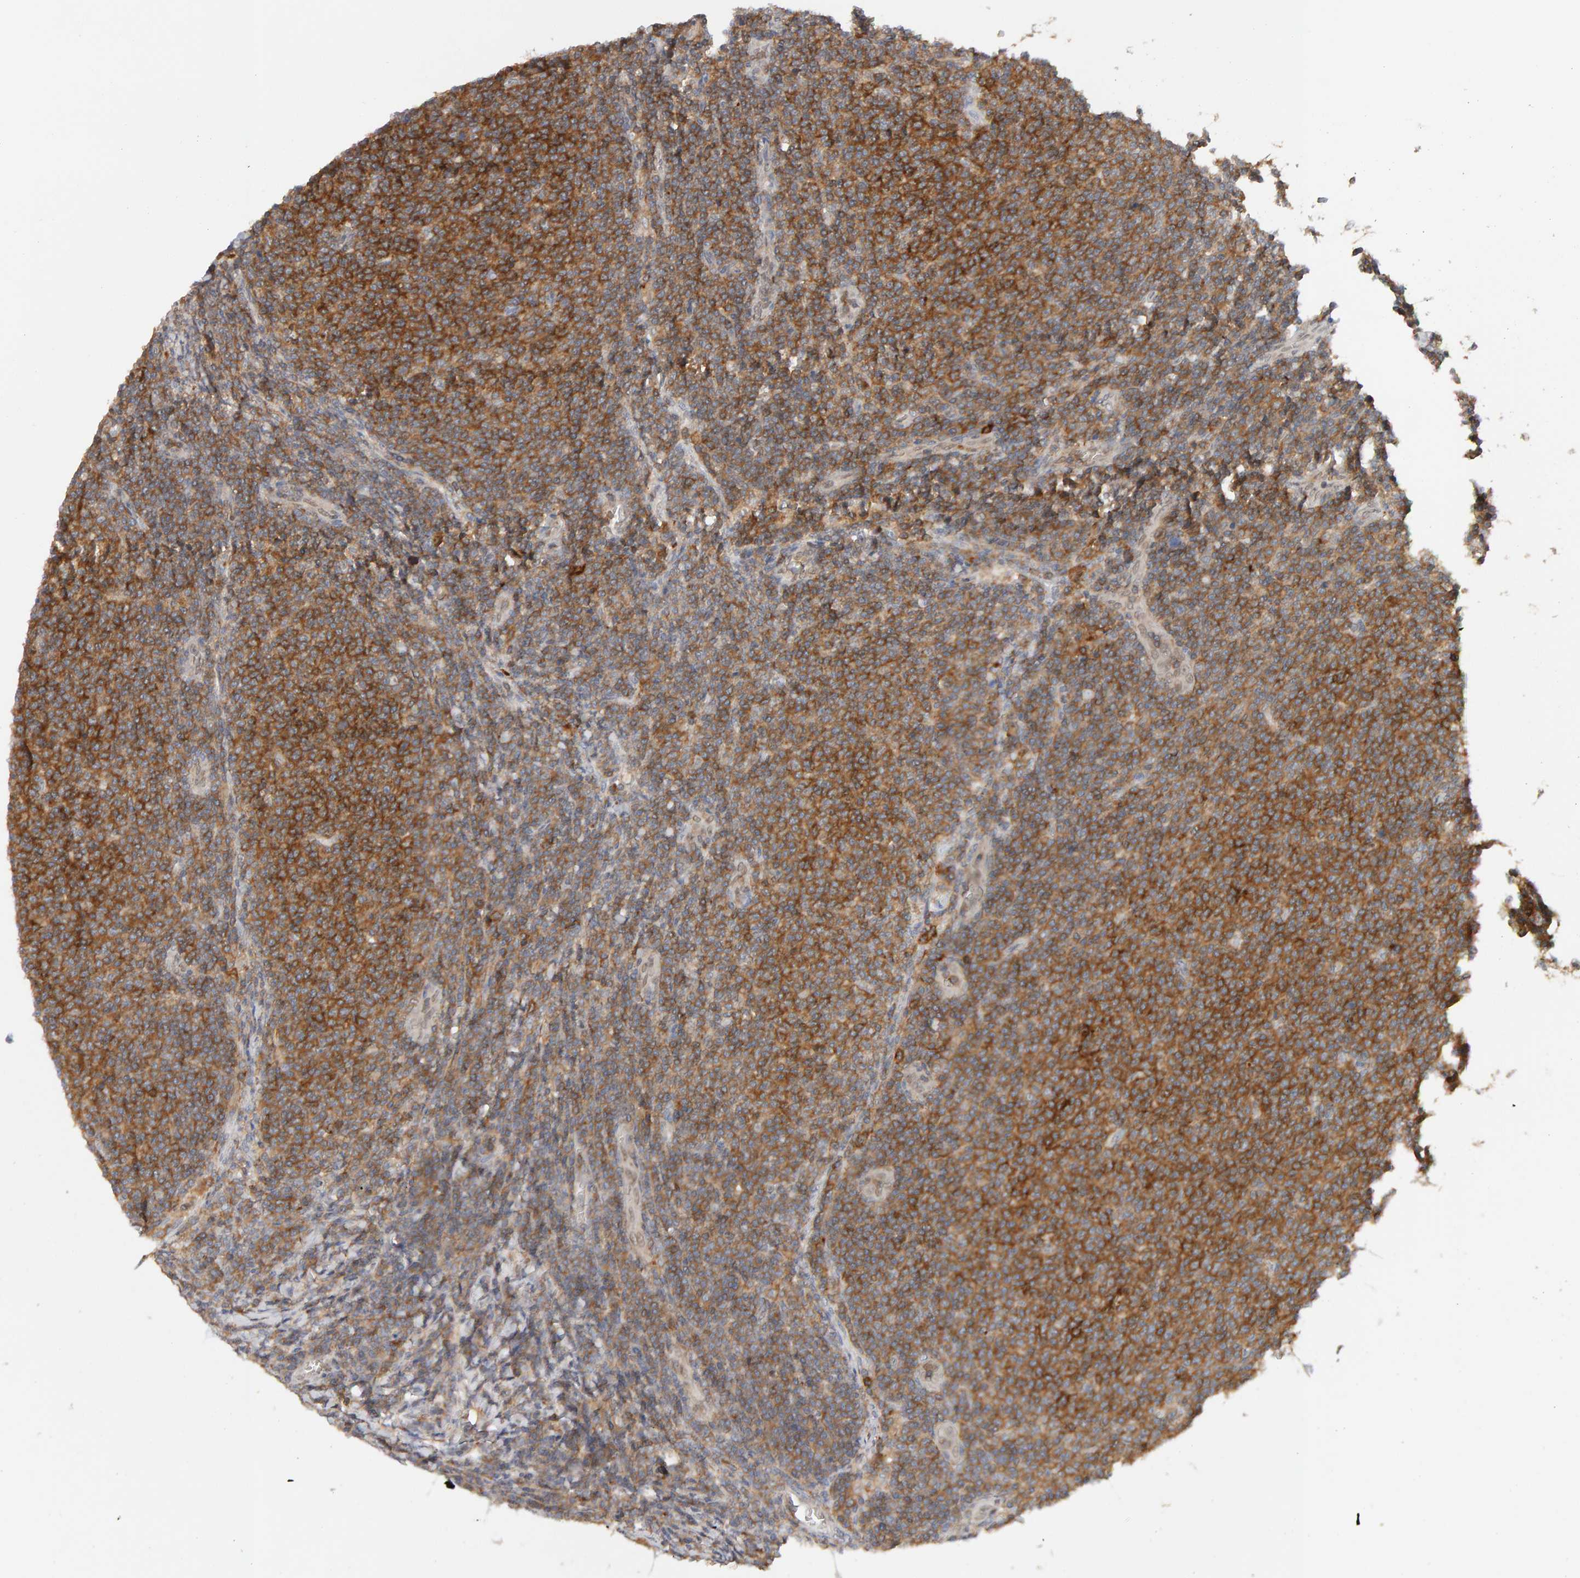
{"staining": {"intensity": "moderate", "quantity": ">75%", "location": "cytoplasmic/membranous"}, "tissue": "lymphoma", "cell_type": "Tumor cells", "image_type": "cancer", "snomed": [{"axis": "morphology", "description": "Malignant lymphoma, non-Hodgkin's type, Low grade"}, {"axis": "topography", "description": "Lymph node"}], "caption": "Immunohistochemical staining of lymphoma shows medium levels of moderate cytoplasmic/membranous expression in about >75% of tumor cells.", "gene": "NUDCD1", "patient": {"sex": "male", "age": 66}}